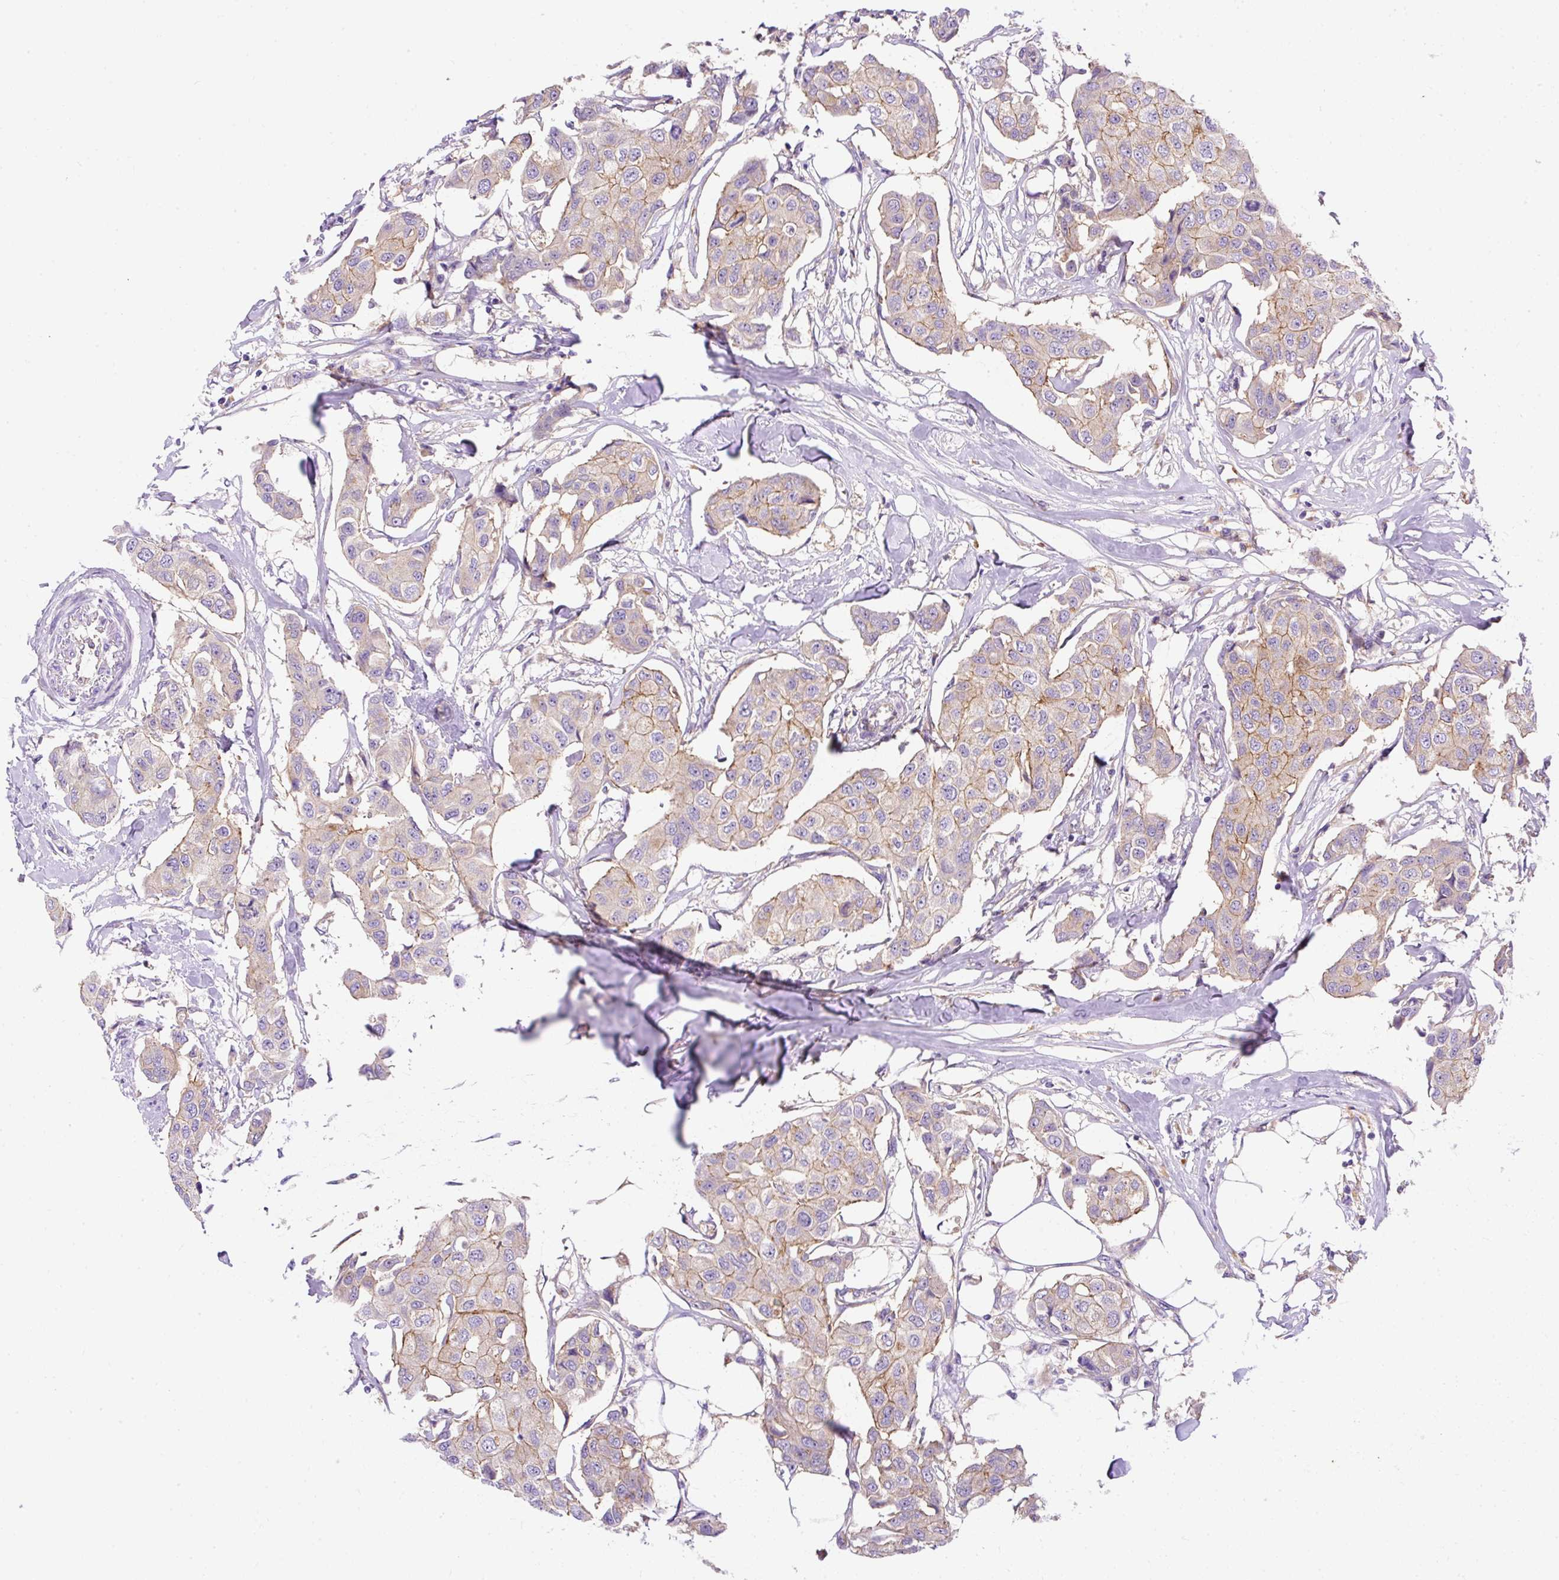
{"staining": {"intensity": "moderate", "quantity": "25%-75%", "location": "cytoplasmic/membranous"}, "tissue": "breast cancer", "cell_type": "Tumor cells", "image_type": "cancer", "snomed": [{"axis": "morphology", "description": "Duct carcinoma"}, {"axis": "topography", "description": "Breast"}, {"axis": "topography", "description": "Lymph node"}], "caption": "The micrograph exhibits staining of breast cancer, revealing moderate cytoplasmic/membranous protein staining (brown color) within tumor cells.", "gene": "OR4K15", "patient": {"sex": "female", "age": 80}}